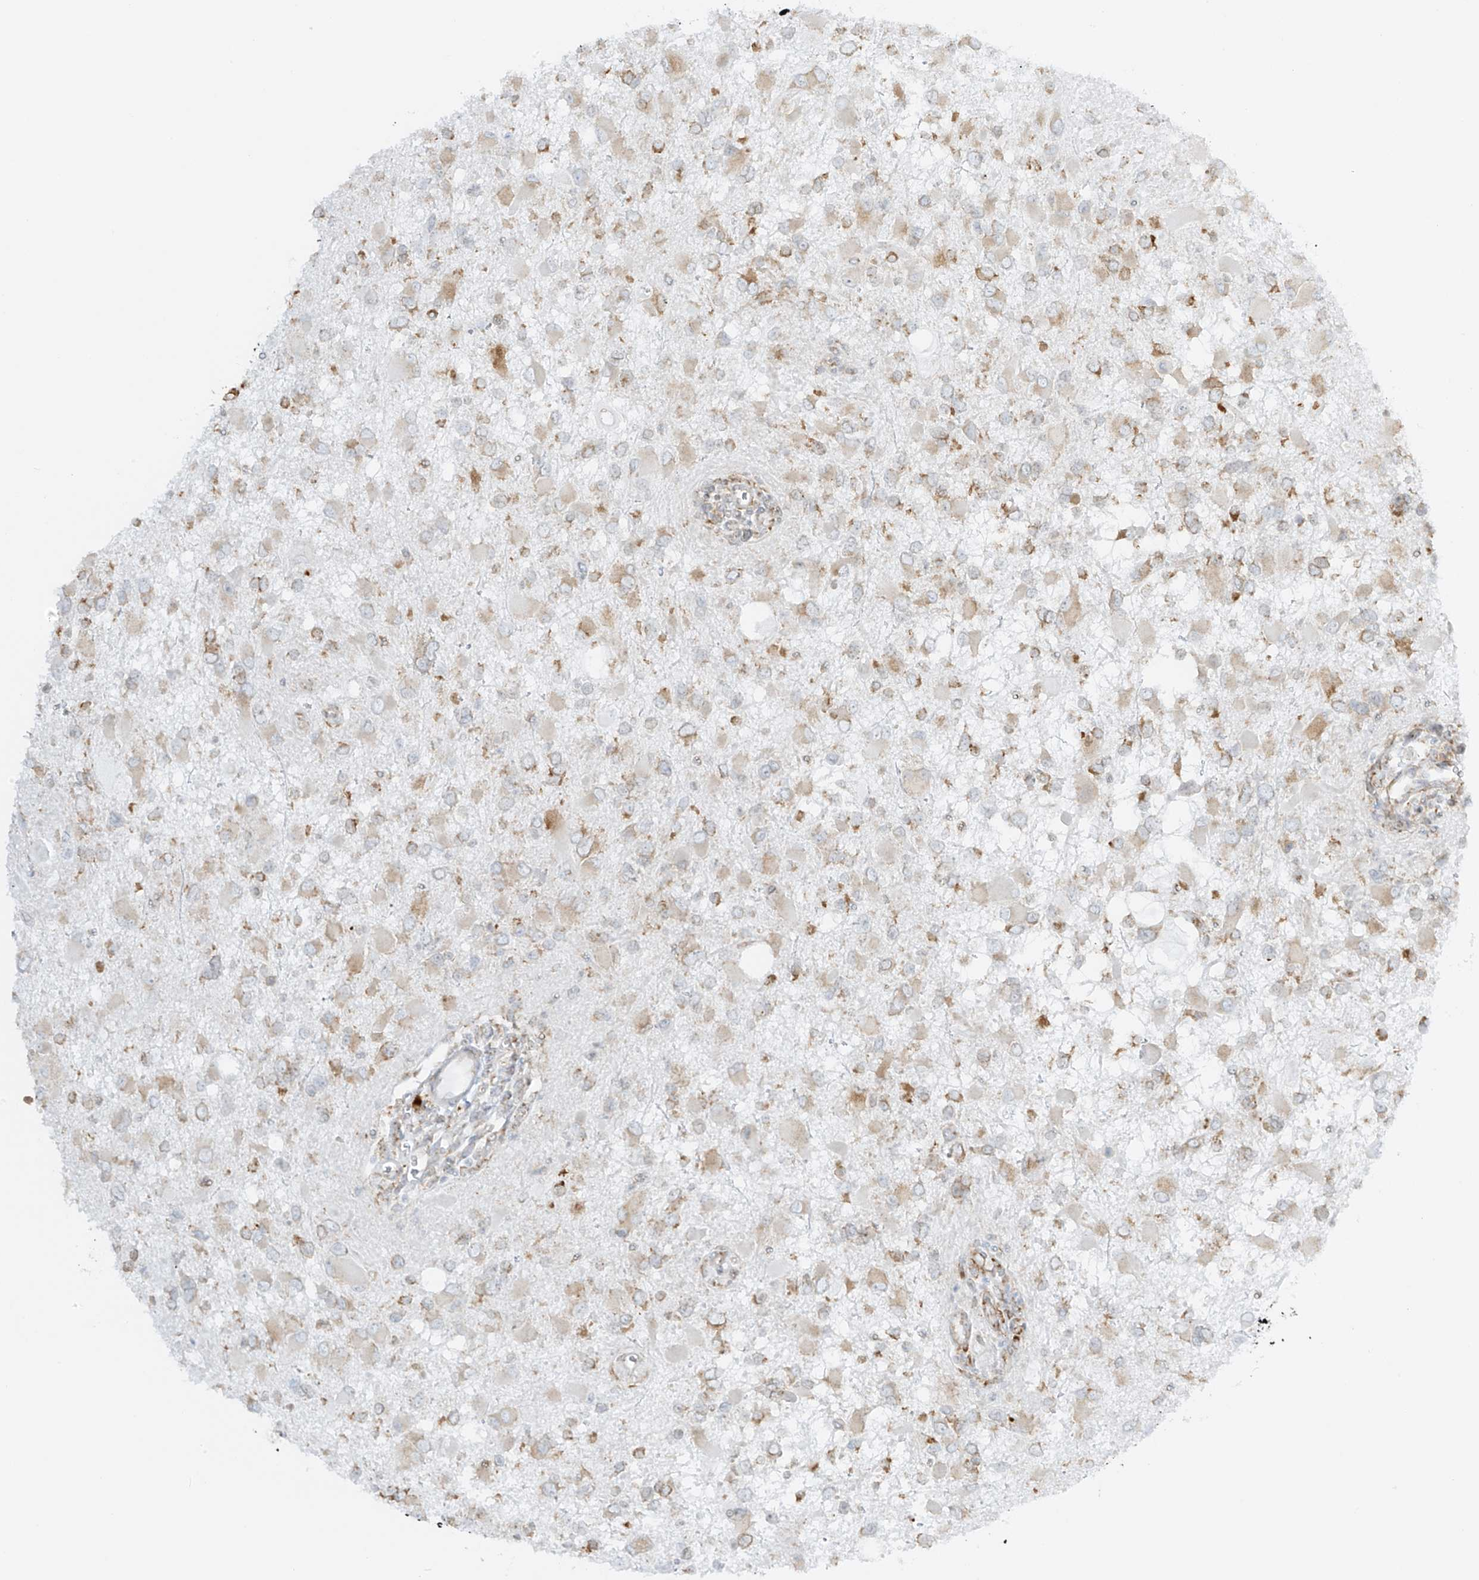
{"staining": {"intensity": "weak", "quantity": "25%-75%", "location": "cytoplasmic/membranous"}, "tissue": "glioma", "cell_type": "Tumor cells", "image_type": "cancer", "snomed": [{"axis": "morphology", "description": "Glioma, malignant, High grade"}, {"axis": "topography", "description": "Brain"}], "caption": "Protein analysis of malignant high-grade glioma tissue demonstrates weak cytoplasmic/membranous staining in about 25%-75% of tumor cells.", "gene": "LRRC59", "patient": {"sex": "male", "age": 53}}